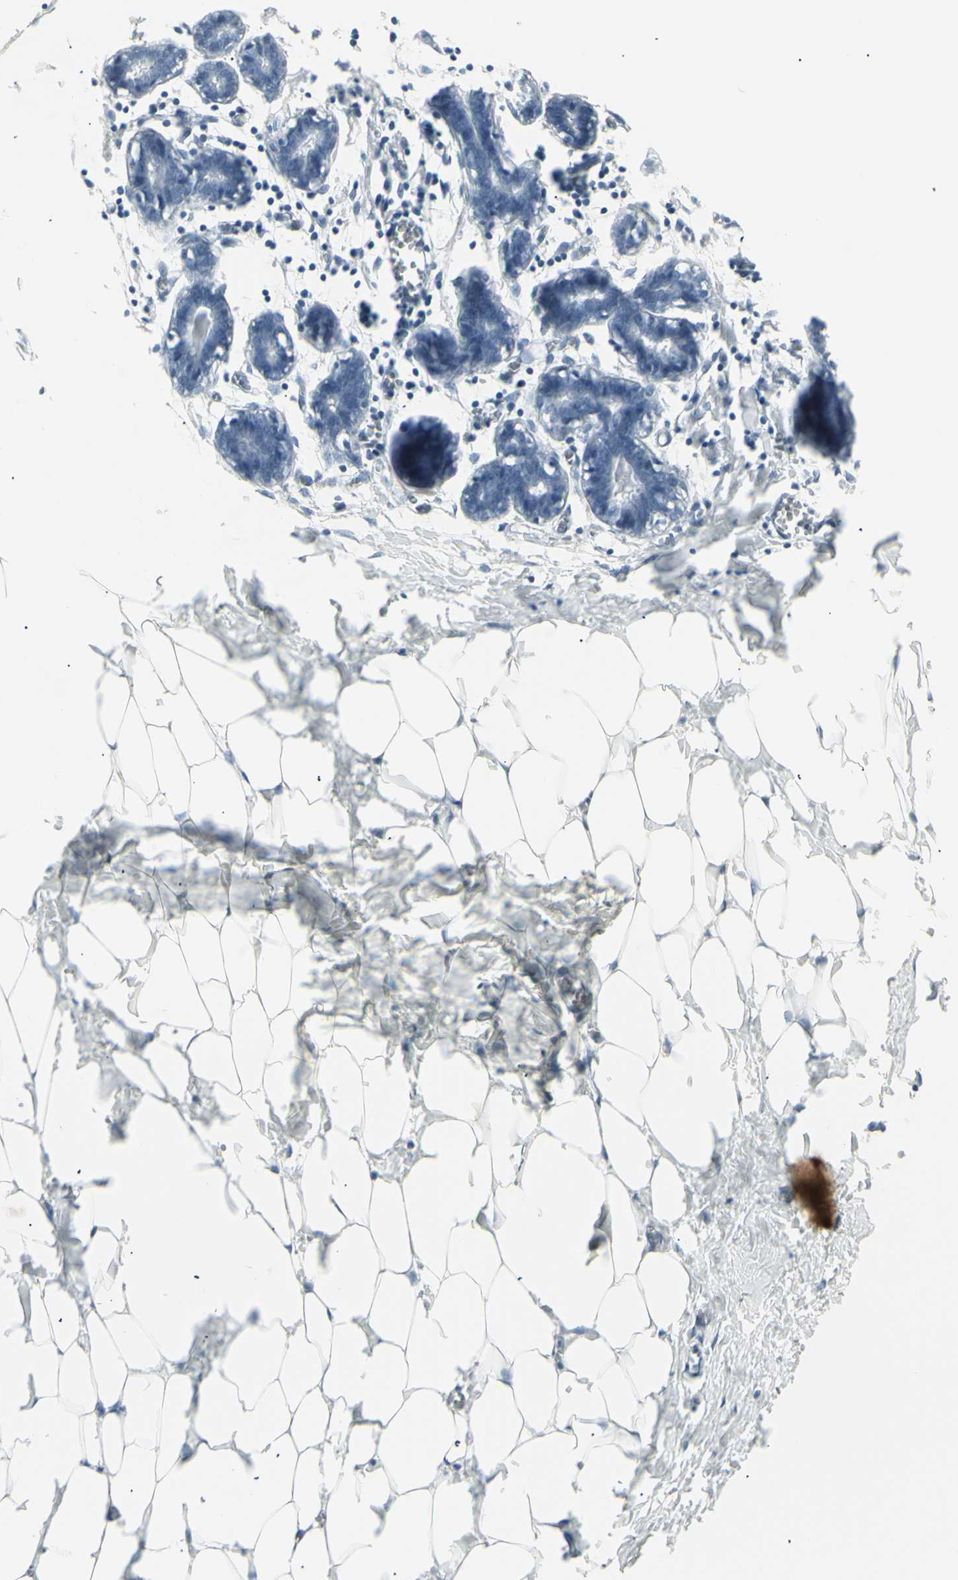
{"staining": {"intensity": "negative", "quantity": "none", "location": "none"}, "tissue": "breast", "cell_type": "Adipocytes", "image_type": "normal", "snomed": [{"axis": "morphology", "description": "Normal tissue, NOS"}, {"axis": "topography", "description": "Breast"}], "caption": "High magnification brightfield microscopy of normal breast stained with DAB (3,3'-diaminobenzidine) (brown) and counterstained with hematoxylin (blue): adipocytes show no significant positivity. (Brightfield microscopy of DAB immunohistochemistry at high magnification).", "gene": "YBX2", "patient": {"sex": "female", "age": 27}}